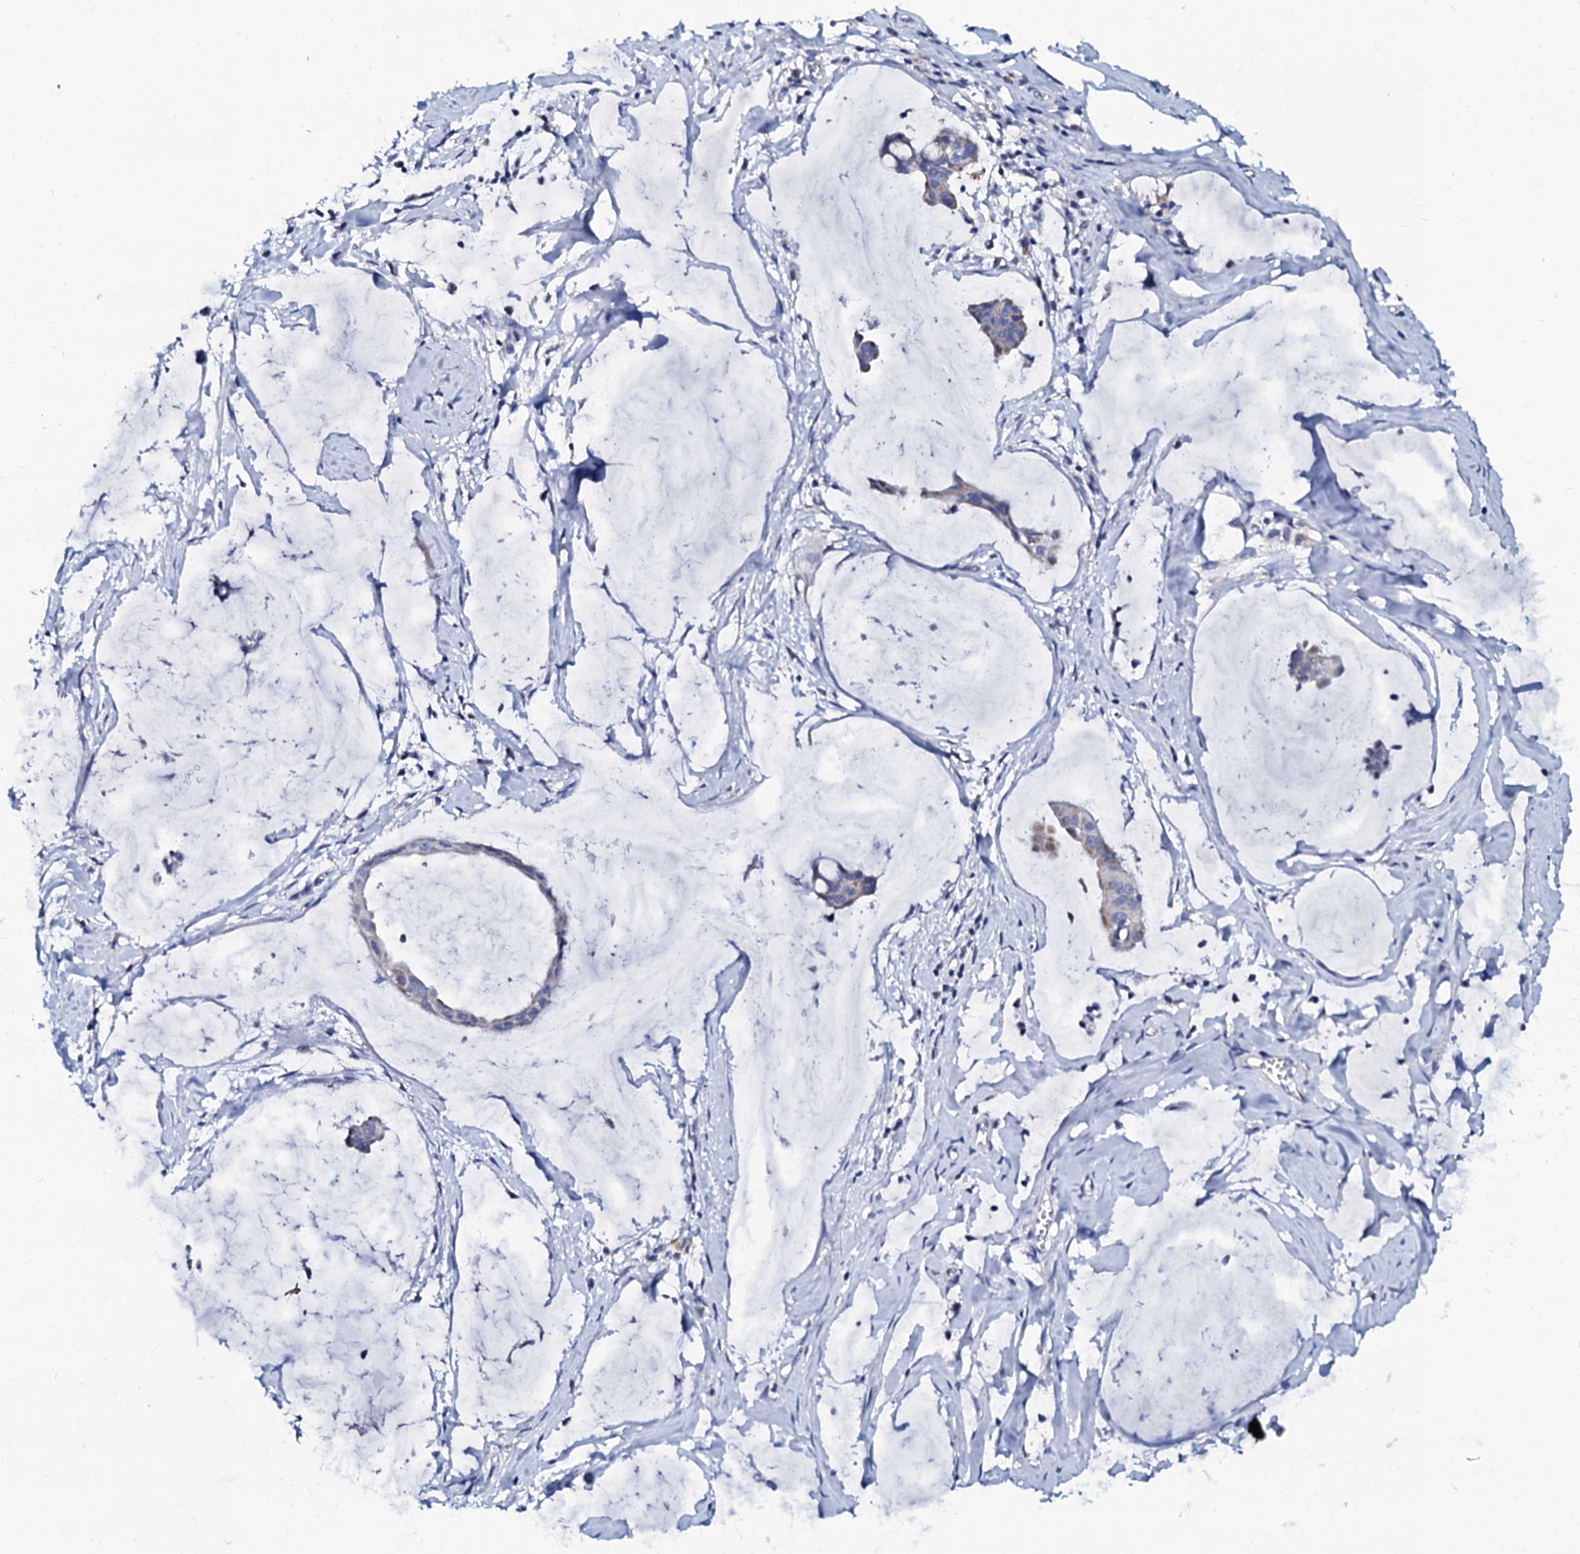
{"staining": {"intensity": "negative", "quantity": "none", "location": "none"}, "tissue": "ovarian cancer", "cell_type": "Tumor cells", "image_type": "cancer", "snomed": [{"axis": "morphology", "description": "Cystadenocarcinoma, mucinous, NOS"}, {"axis": "topography", "description": "Ovary"}], "caption": "There is no significant positivity in tumor cells of ovarian mucinous cystadenocarcinoma. The staining is performed using DAB (3,3'-diaminobenzidine) brown chromogen with nuclei counter-stained in using hematoxylin.", "gene": "SLC37A4", "patient": {"sex": "female", "age": 73}}